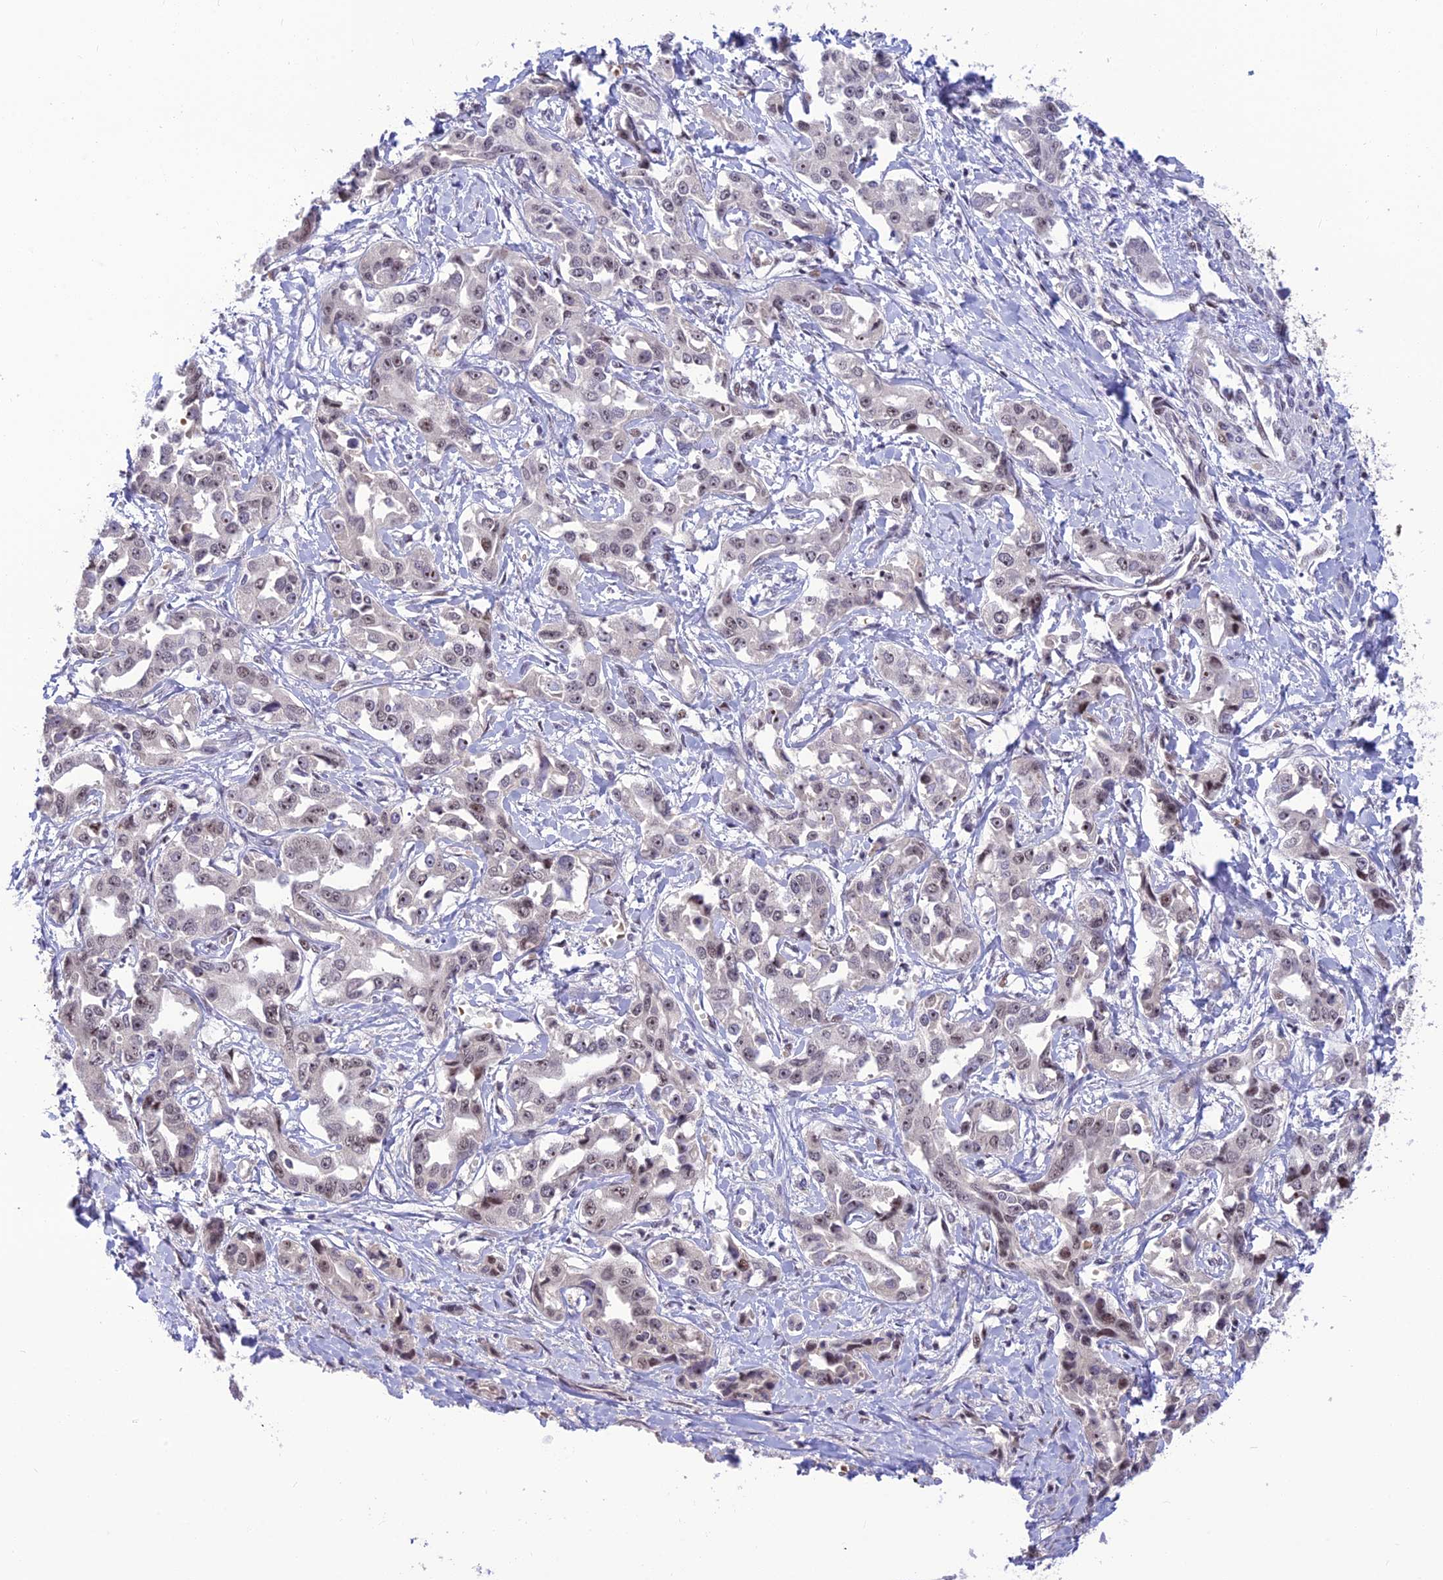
{"staining": {"intensity": "weak", "quantity": "25%-75%", "location": "nuclear"}, "tissue": "liver cancer", "cell_type": "Tumor cells", "image_type": "cancer", "snomed": [{"axis": "morphology", "description": "Cholangiocarcinoma"}, {"axis": "topography", "description": "Liver"}], "caption": "This photomicrograph shows liver cholangiocarcinoma stained with IHC to label a protein in brown. The nuclear of tumor cells show weak positivity for the protein. Nuclei are counter-stained blue.", "gene": "ASPDH", "patient": {"sex": "male", "age": 59}}